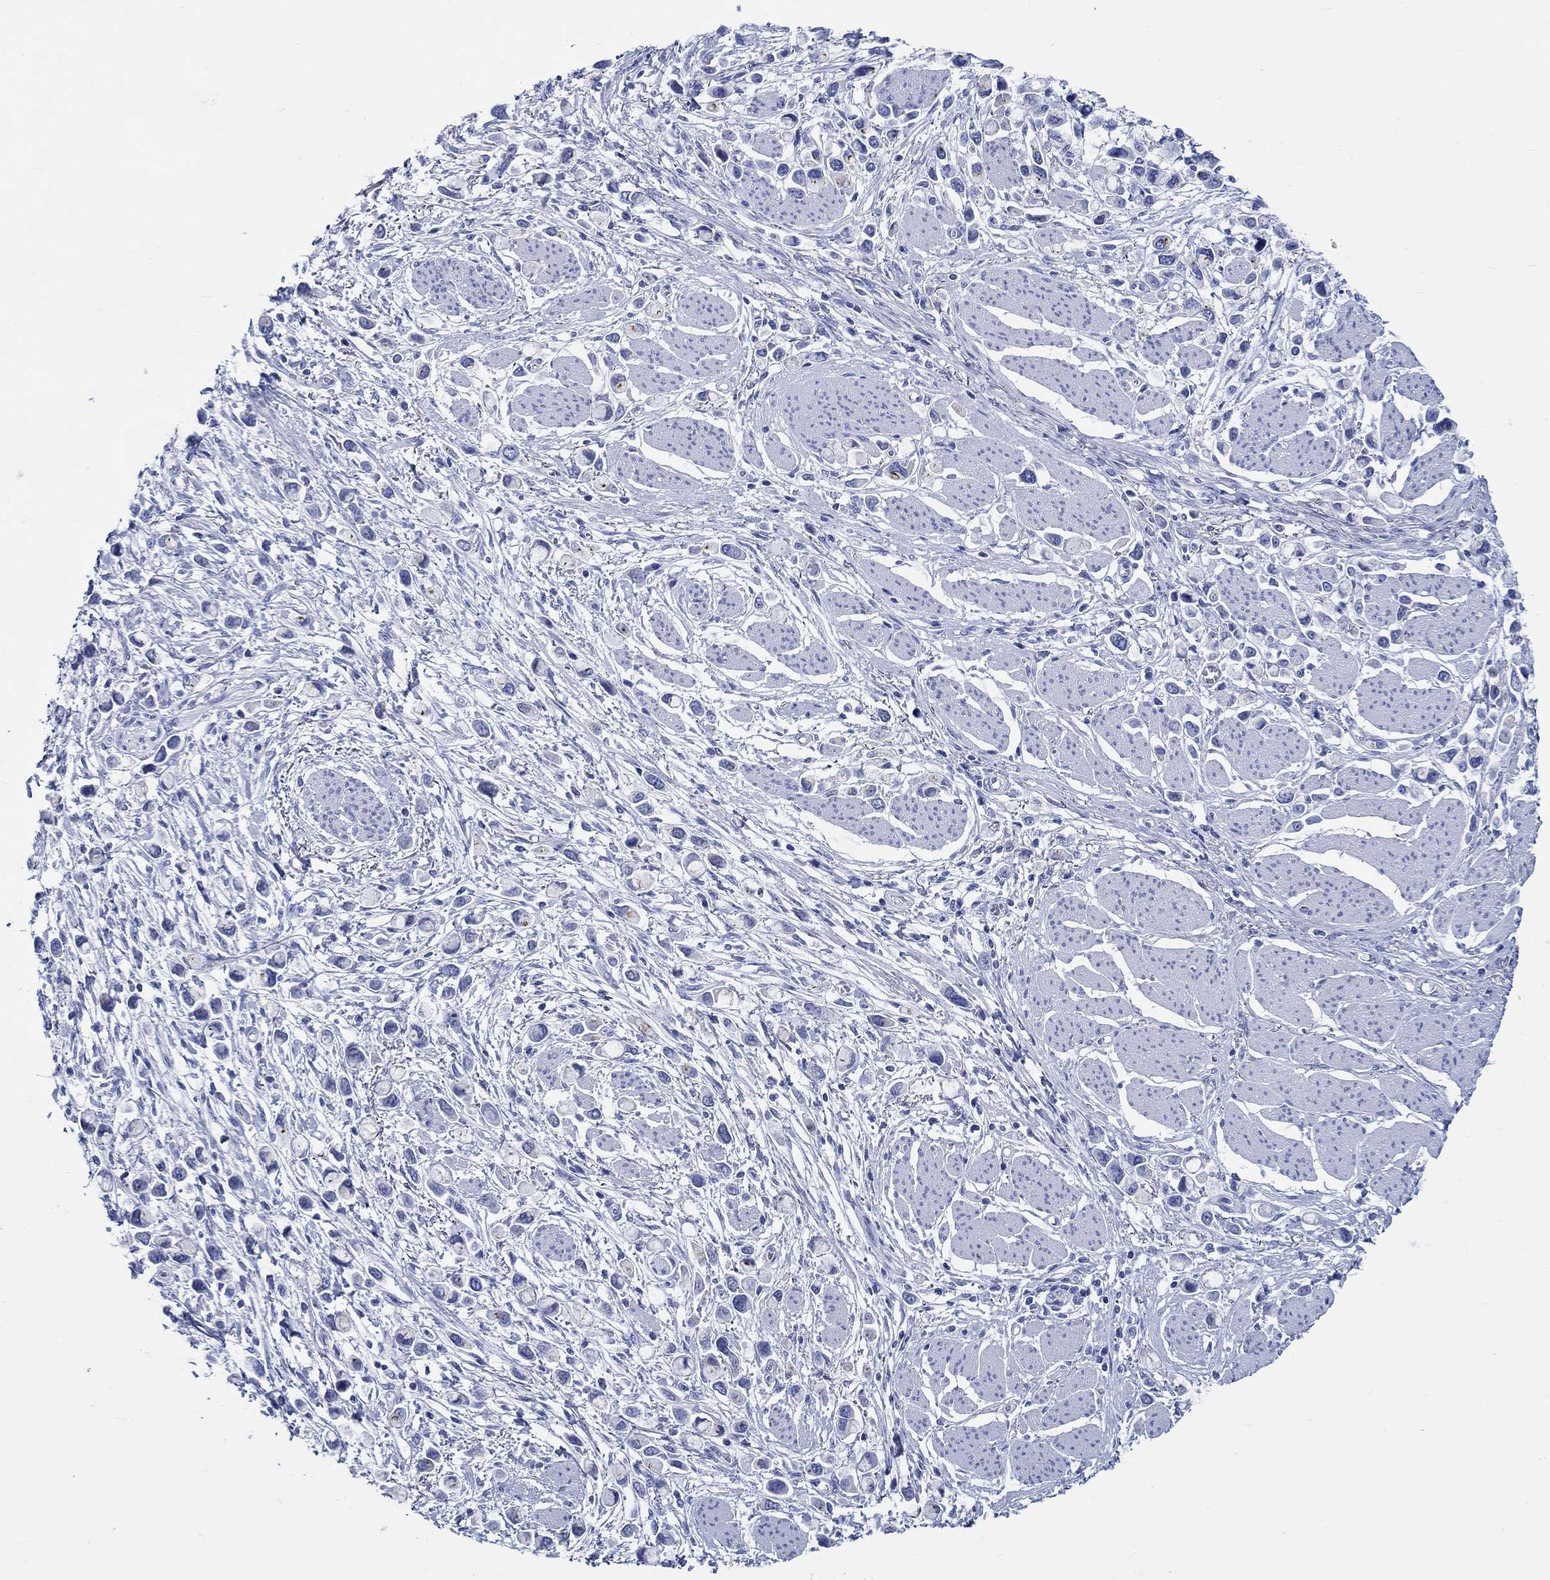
{"staining": {"intensity": "negative", "quantity": "none", "location": "none"}, "tissue": "stomach cancer", "cell_type": "Tumor cells", "image_type": "cancer", "snomed": [{"axis": "morphology", "description": "Adenocarcinoma, NOS"}, {"axis": "topography", "description": "Stomach"}], "caption": "This is an immunohistochemistry histopathology image of human adenocarcinoma (stomach). There is no expression in tumor cells.", "gene": "RD3L", "patient": {"sex": "female", "age": 81}}